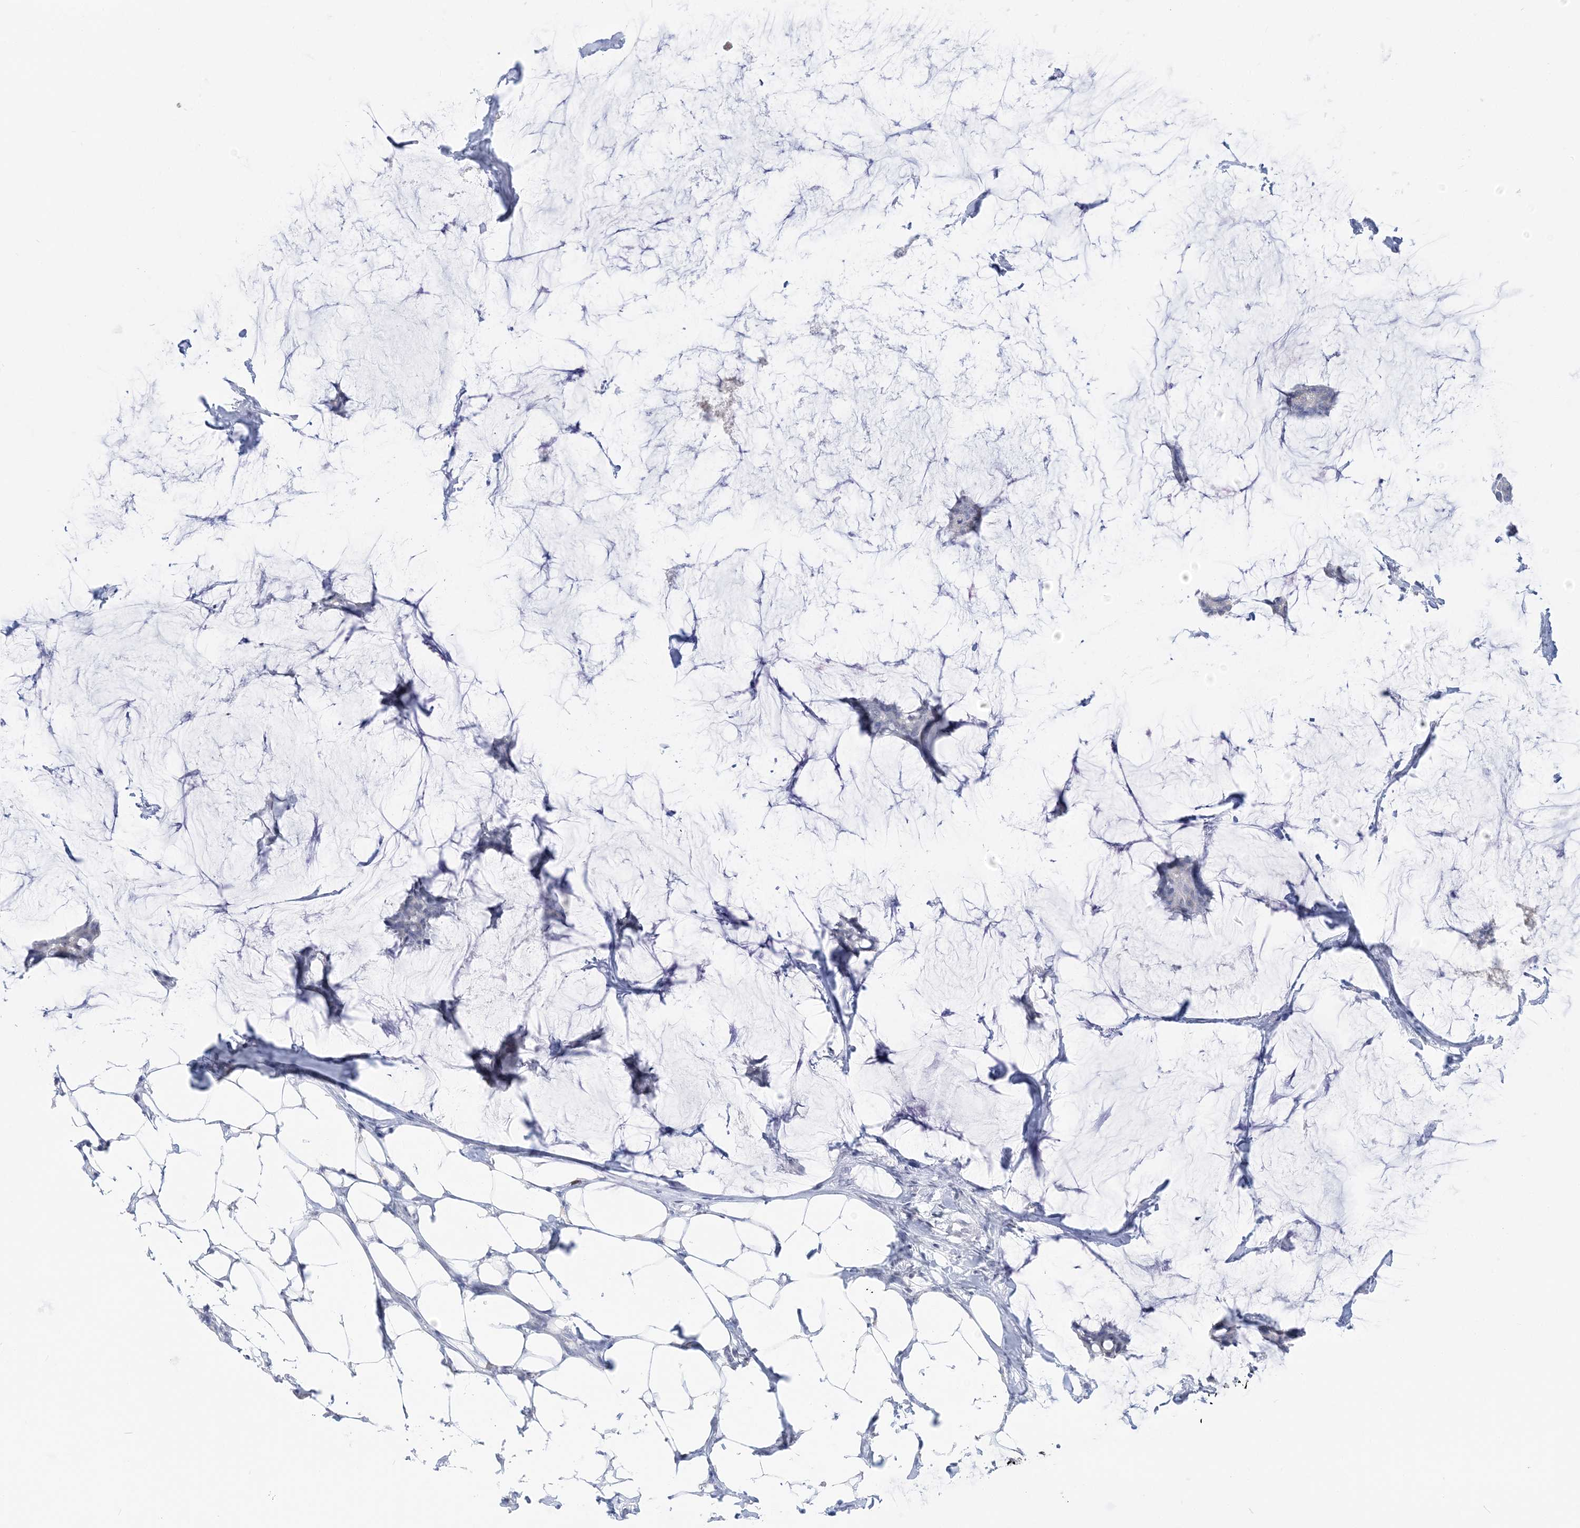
{"staining": {"intensity": "negative", "quantity": "none", "location": "none"}, "tissue": "breast cancer", "cell_type": "Tumor cells", "image_type": "cancer", "snomed": [{"axis": "morphology", "description": "Duct carcinoma"}, {"axis": "topography", "description": "Breast"}], "caption": "Human breast intraductal carcinoma stained for a protein using IHC demonstrates no expression in tumor cells.", "gene": "DDX21", "patient": {"sex": "female", "age": 93}}